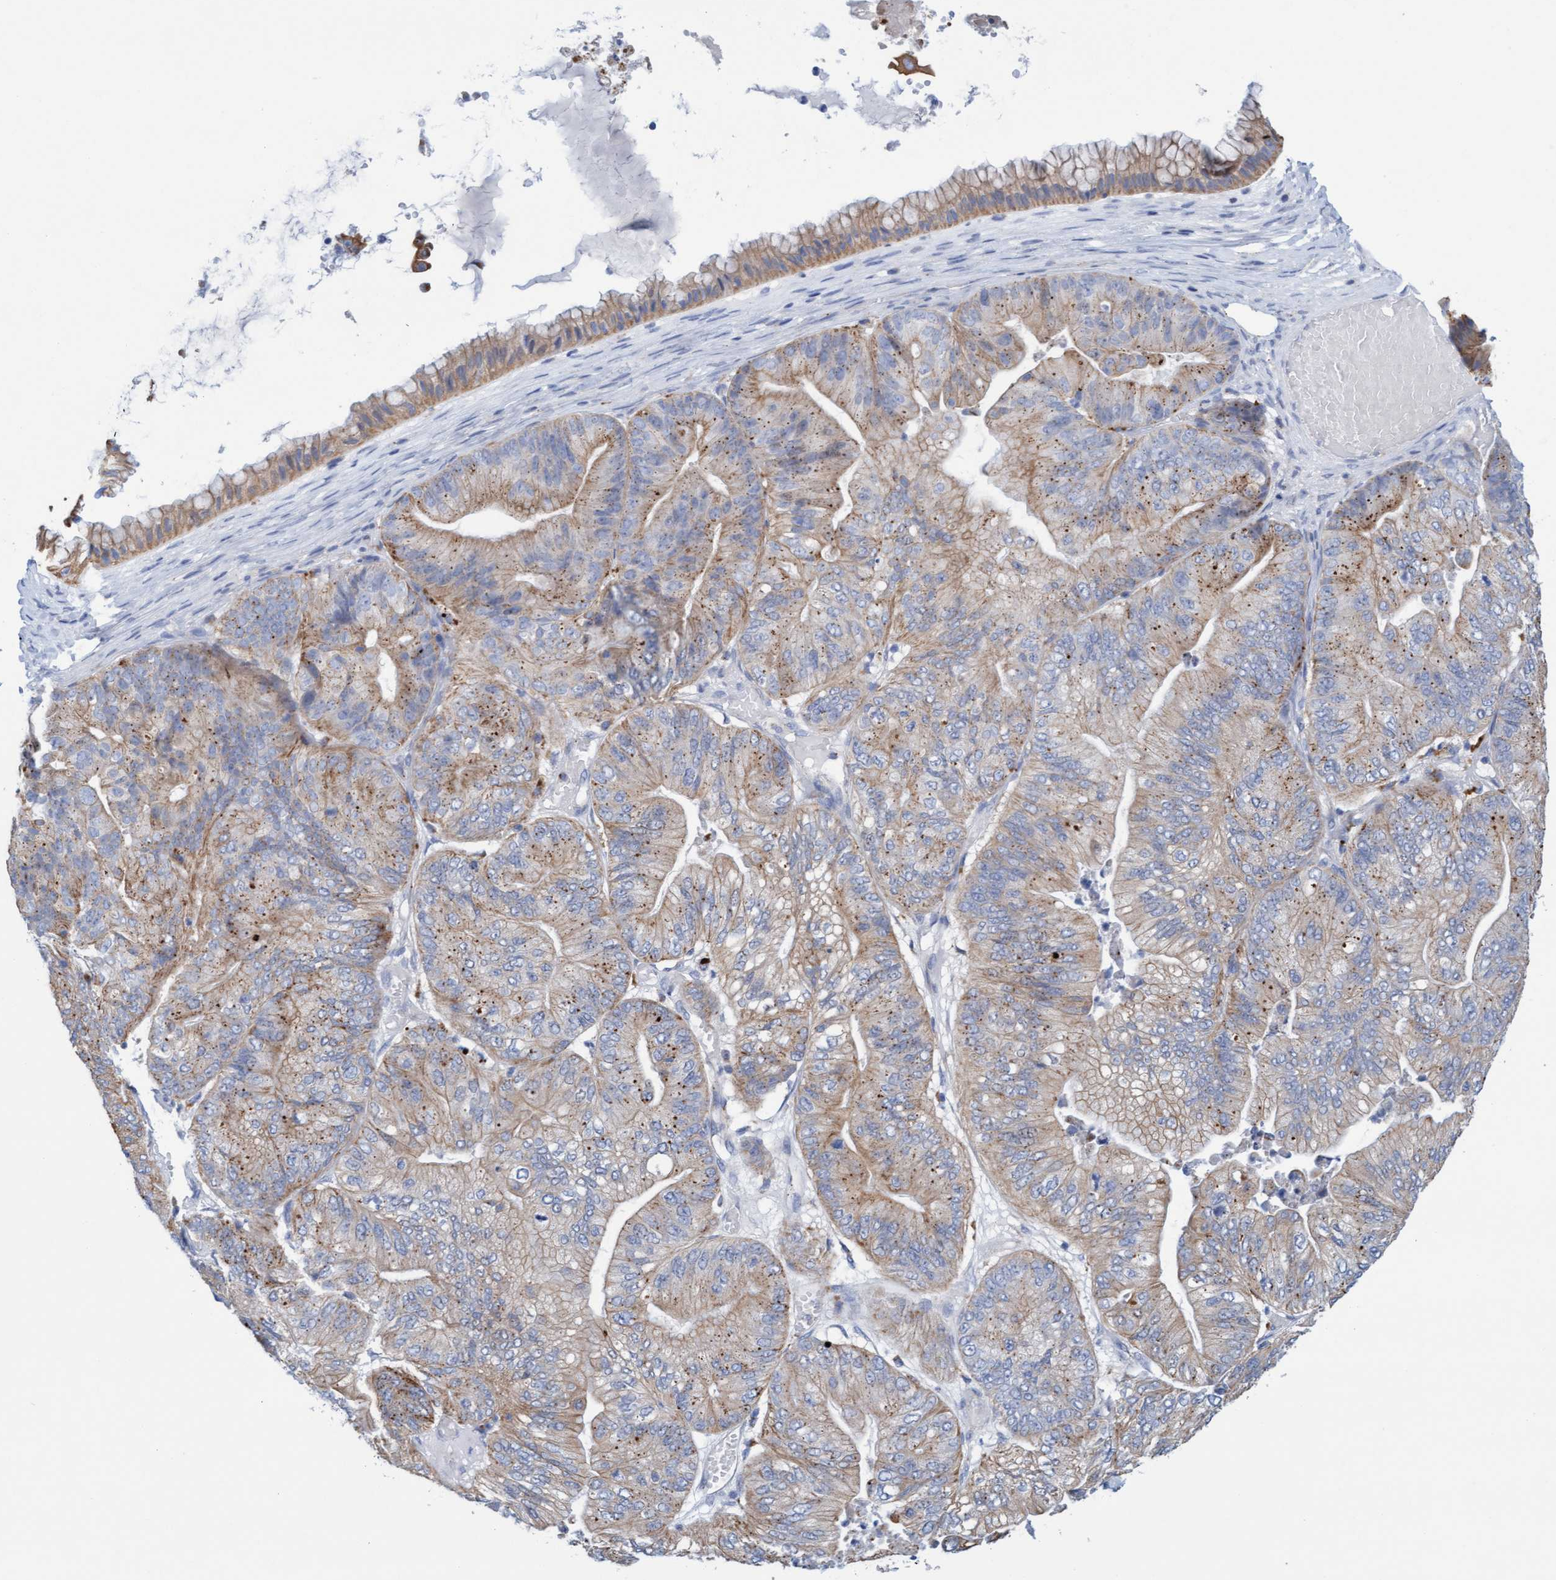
{"staining": {"intensity": "moderate", "quantity": "25%-75%", "location": "cytoplasmic/membranous"}, "tissue": "ovarian cancer", "cell_type": "Tumor cells", "image_type": "cancer", "snomed": [{"axis": "morphology", "description": "Cystadenocarcinoma, mucinous, NOS"}, {"axis": "topography", "description": "Ovary"}], "caption": "High-magnification brightfield microscopy of ovarian cancer (mucinous cystadenocarcinoma) stained with DAB (3,3'-diaminobenzidine) (brown) and counterstained with hematoxylin (blue). tumor cells exhibit moderate cytoplasmic/membranous positivity is present in about25%-75% of cells.", "gene": "SGSH", "patient": {"sex": "female", "age": 61}}